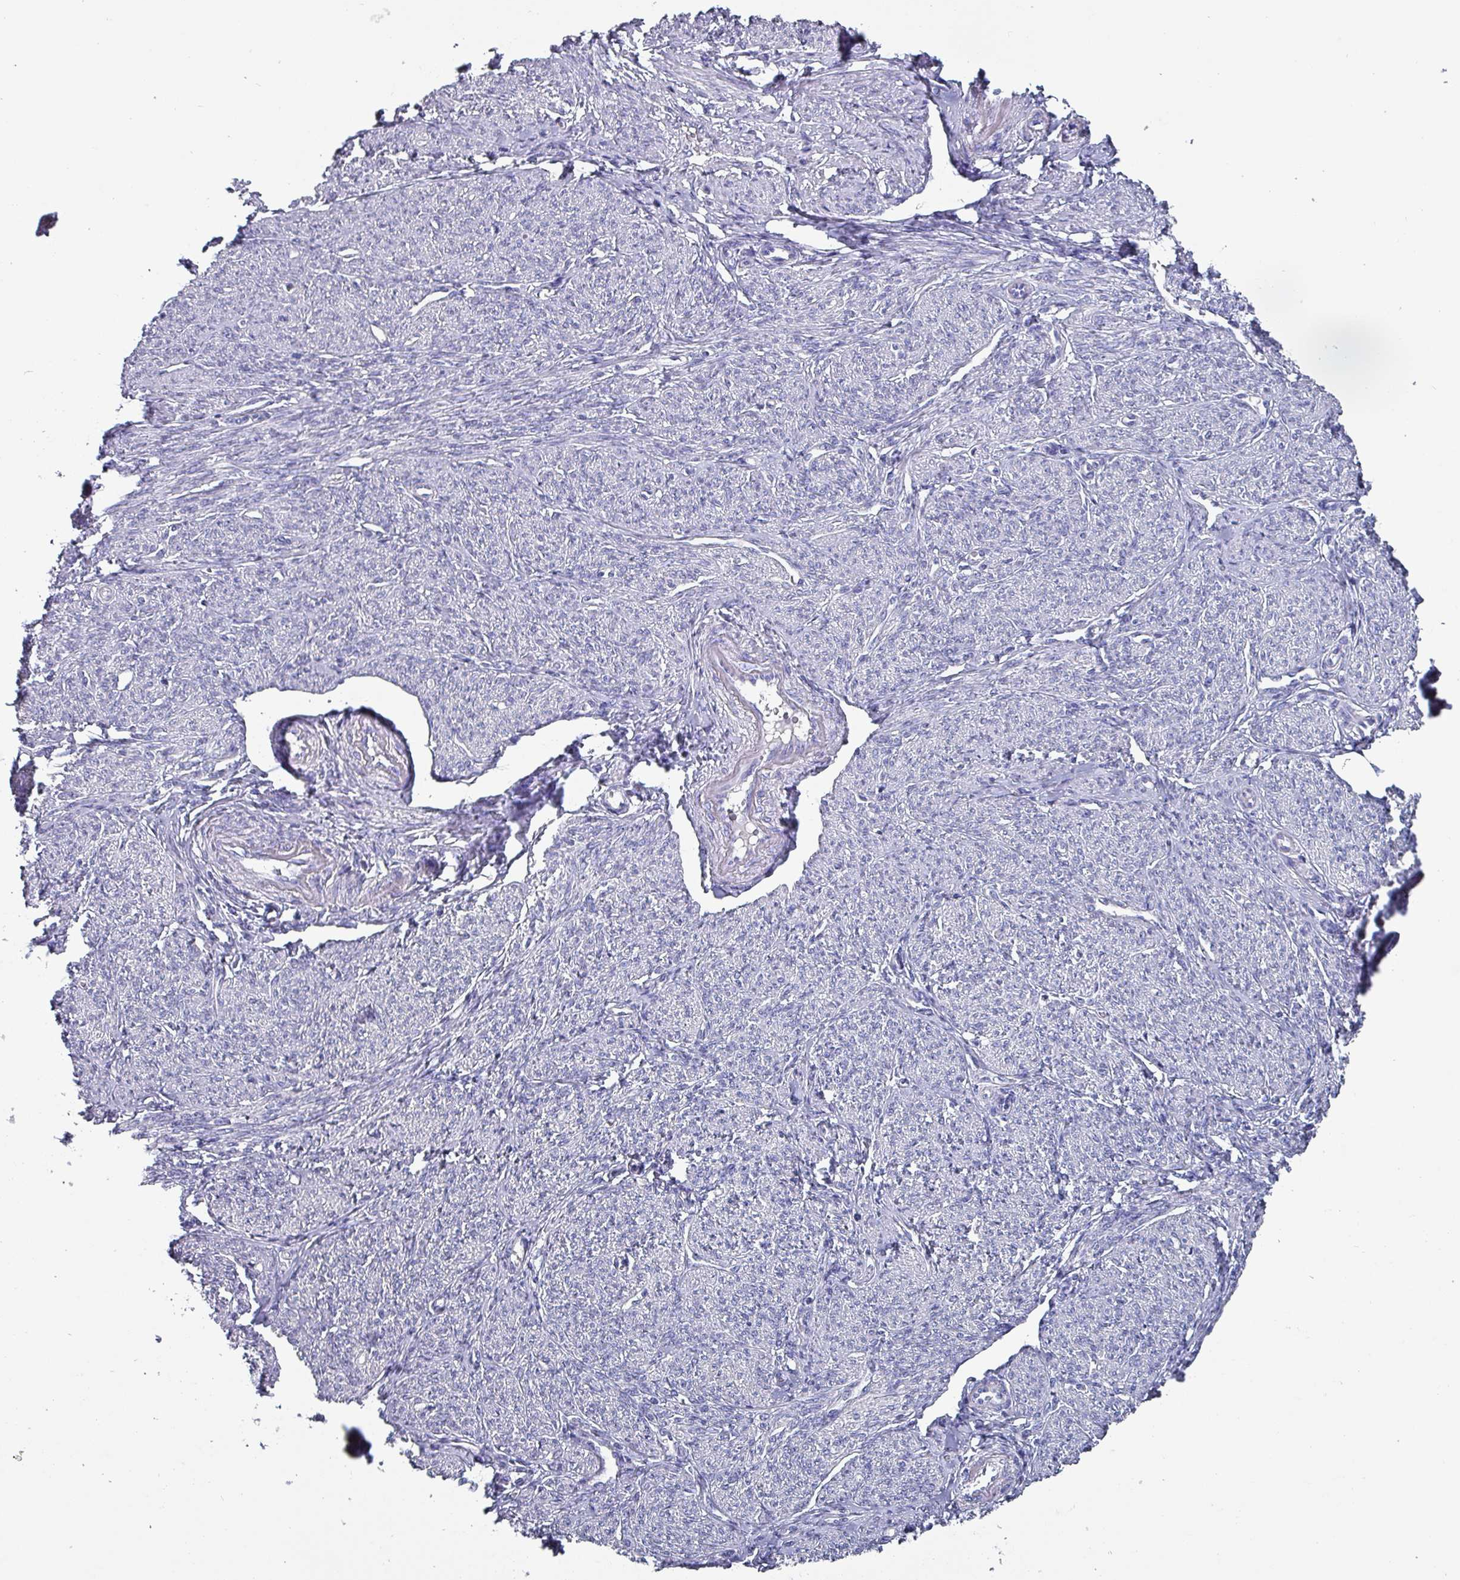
{"staining": {"intensity": "negative", "quantity": "none", "location": "none"}, "tissue": "smooth muscle", "cell_type": "Smooth muscle cells", "image_type": "normal", "snomed": [{"axis": "morphology", "description": "Normal tissue, NOS"}, {"axis": "topography", "description": "Smooth muscle"}], "caption": "Histopathology image shows no significant protein positivity in smooth muscle cells of benign smooth muscle.", "gene": "INS", "patient": {"sex": "female", "age": 65}}